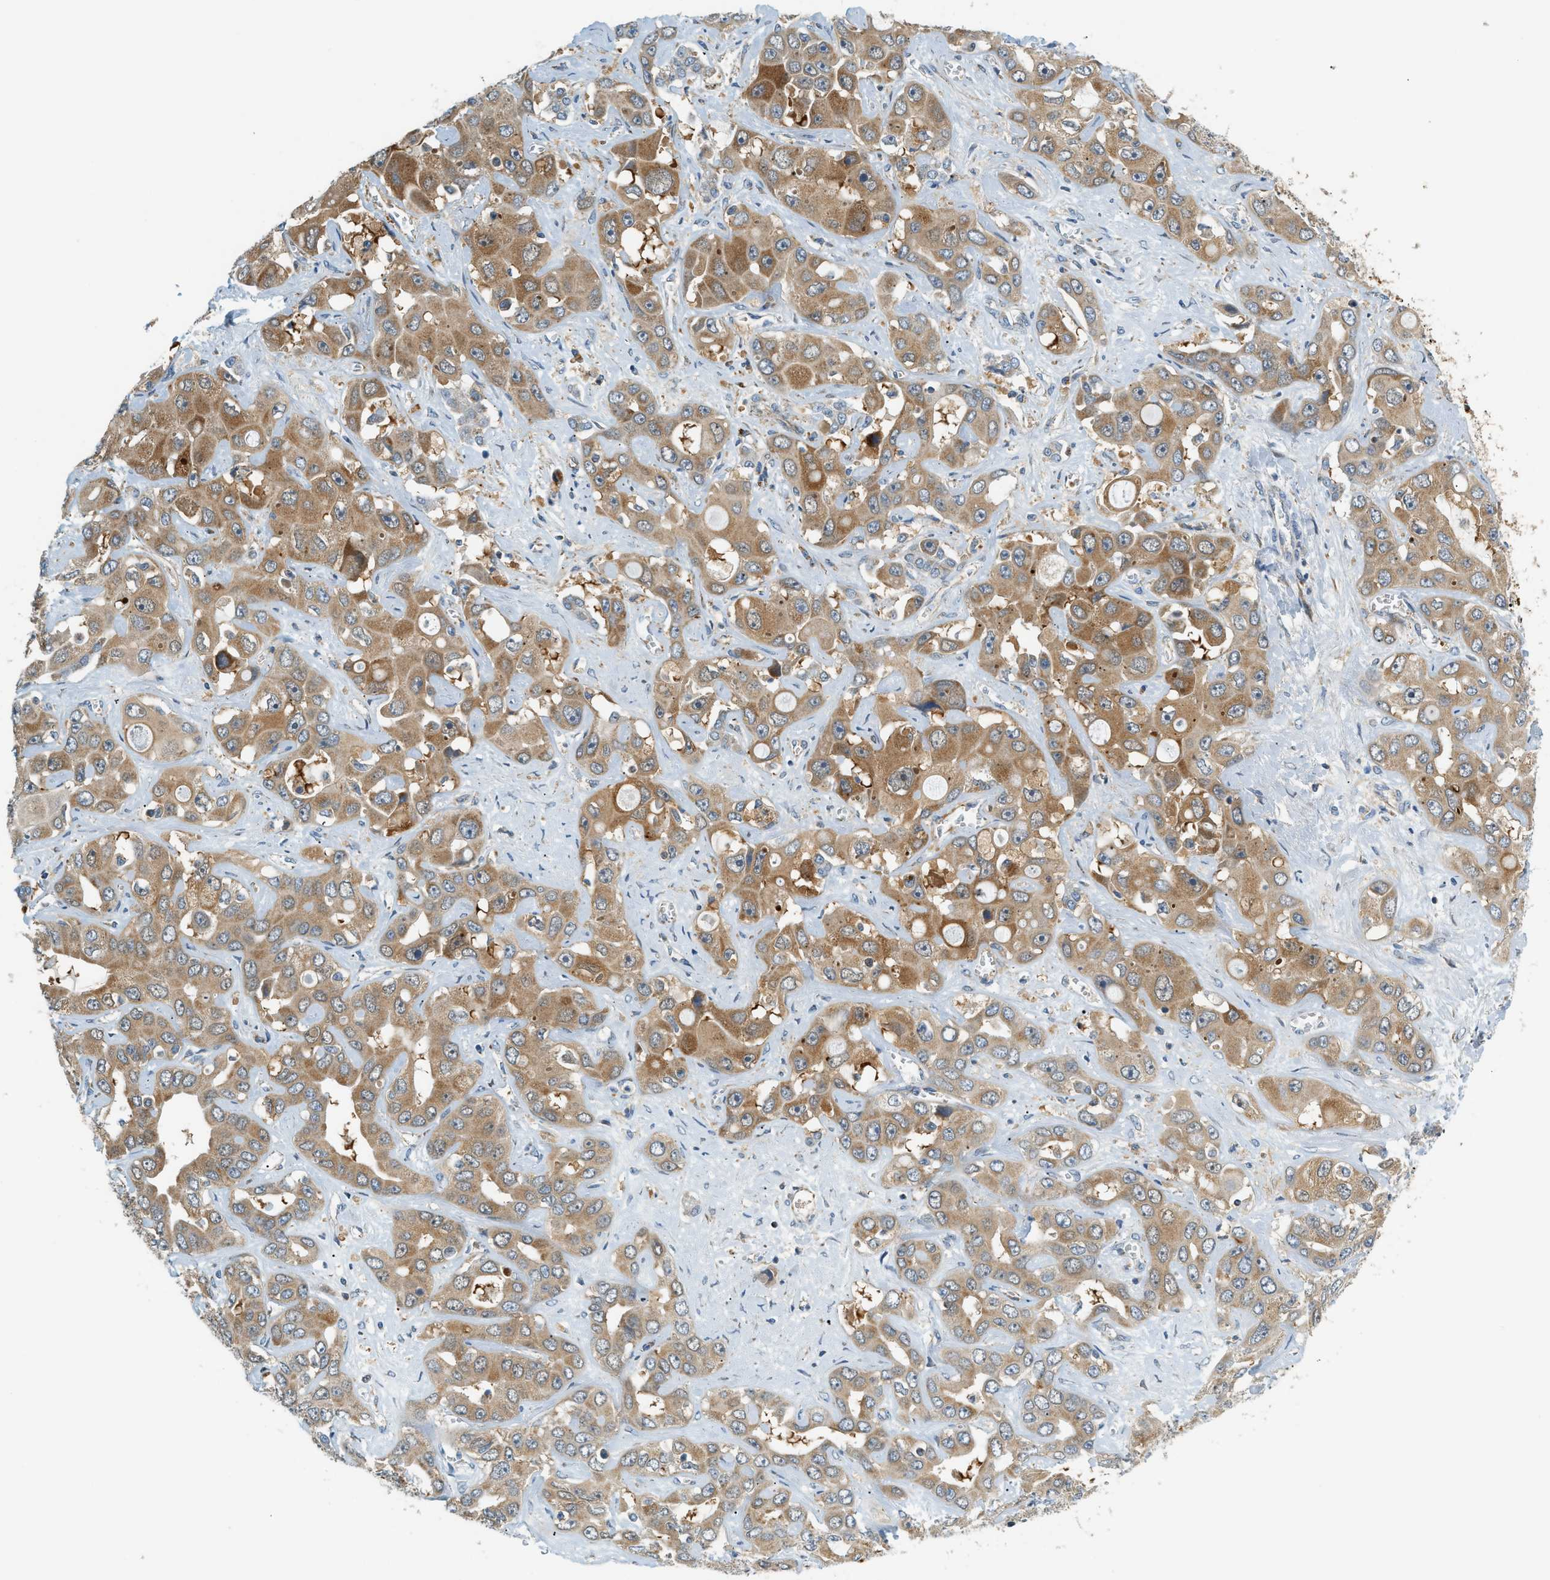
{"staining": {"intensity": "moderate", "quantity": ">75%", "location": "cytoplasmic/membranous"}, "tissue": "liver cancer", "cell_type": "Tumor cells", "image_type": "cancer", "snomed": [{"axis": "morphology", "description": "Cholangiocarcinoma"}, {"axis": "topography", "description": "Liver"}], "caption": "Immunohistochemistry histopathology image of liver cancer (cholangiocarcinoma) stained for a protein (brown), which demonstrates medium levels of moderate cytoplasmic/membranous positivity in approximately >75% of tumor cells.", "gene": "PIGG", "patient": {"sex": "female", "age": 52}}